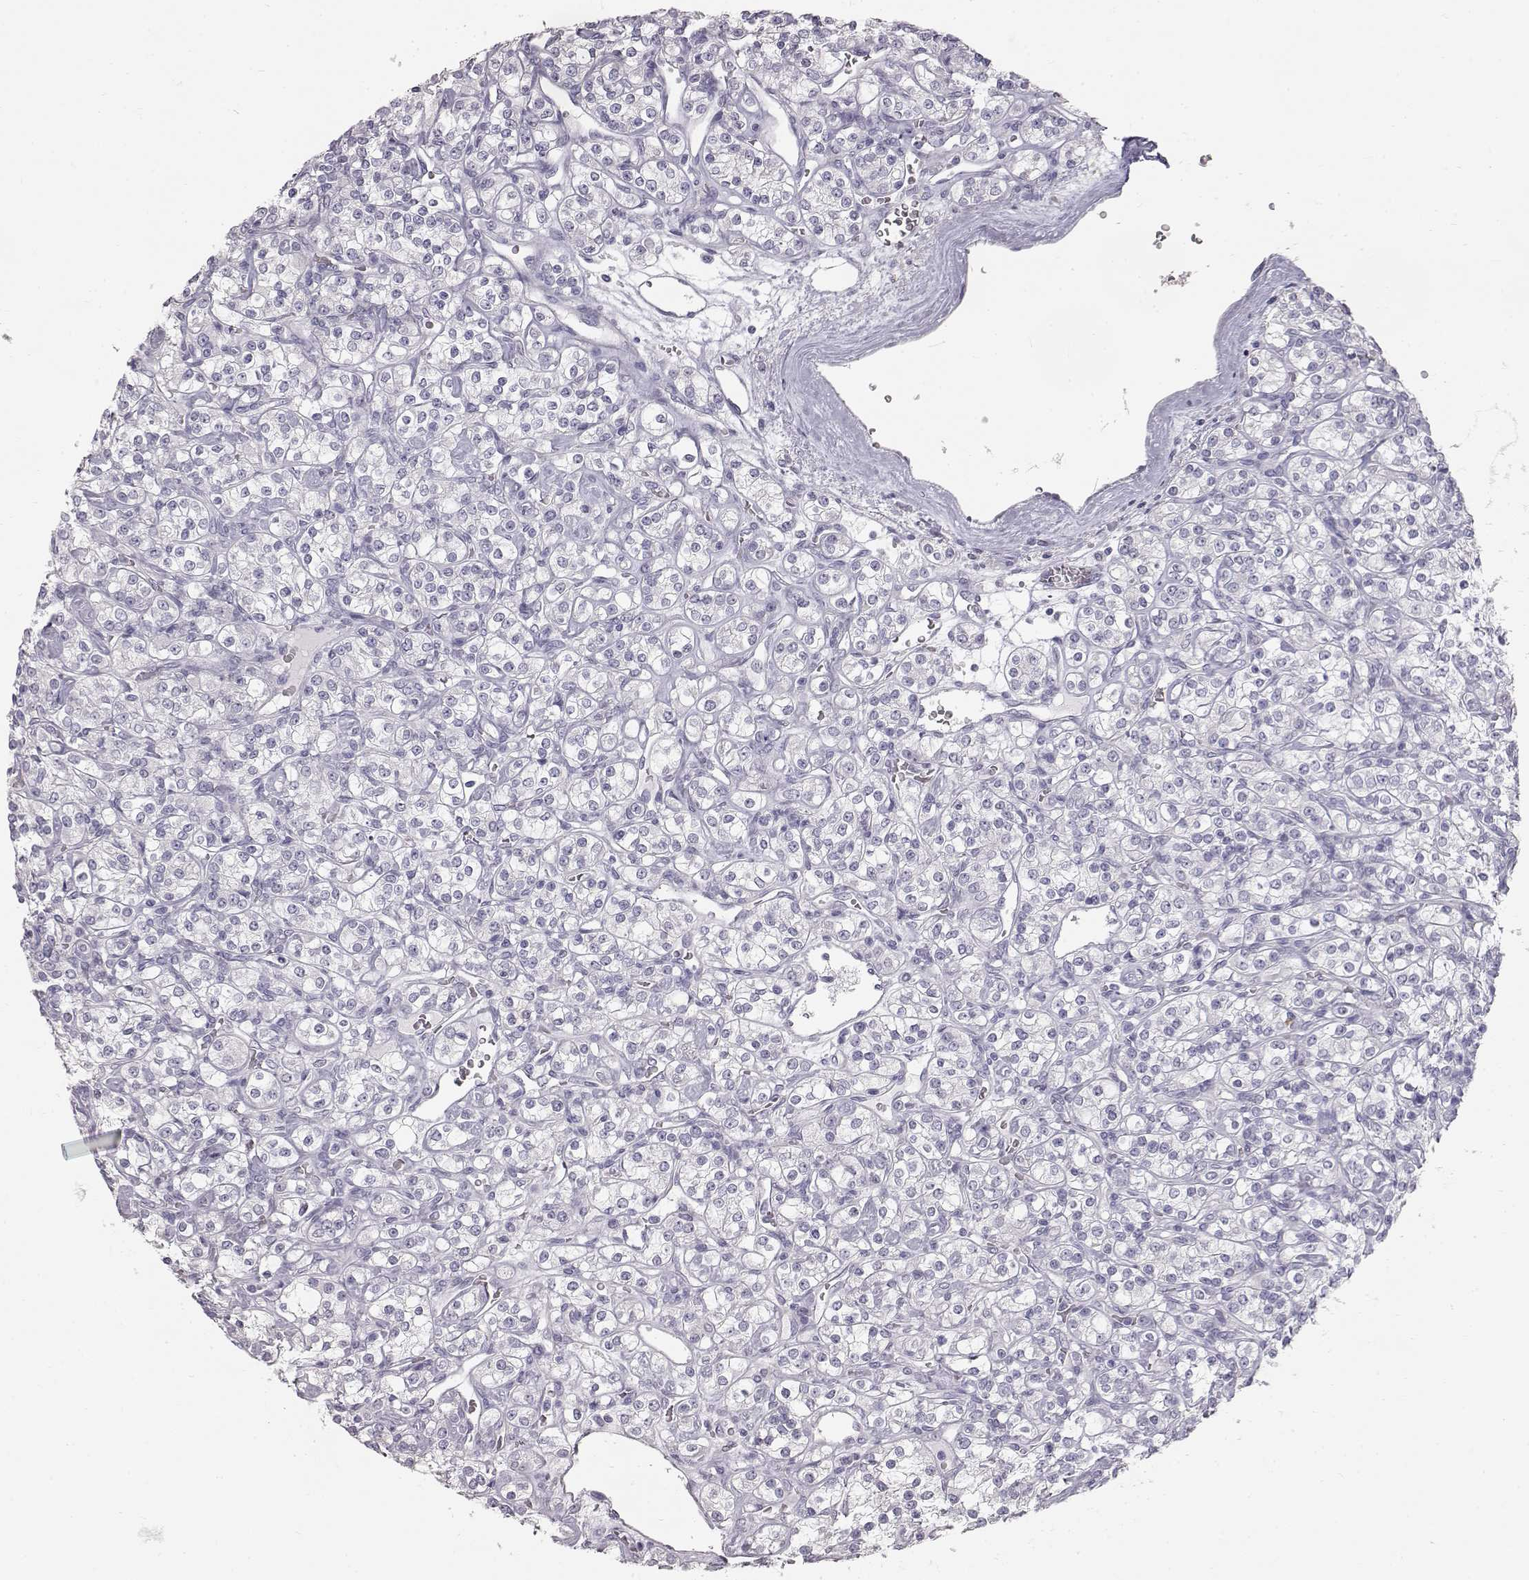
{"staining": {"intensity": "negative", "quantity": "none", "location": "none"}, "tissue": "renal cancer", "cell_type": "Tumor cells", "image_type": "cancer", "snomed": [{"axis": "morphology", "description": "Adenocarcinoma, NOS"}, {"axis": "topography", "description": "Kidney"}], "caption": "Immunohistochemical staining of renal cancer shows no significant positivity in tumor cells. (Immunohistochemistry (ihc), brightfield microscopy, high magnification).", "gene": "KRT33A", "patient": {"sex": "male", "age": 77}}